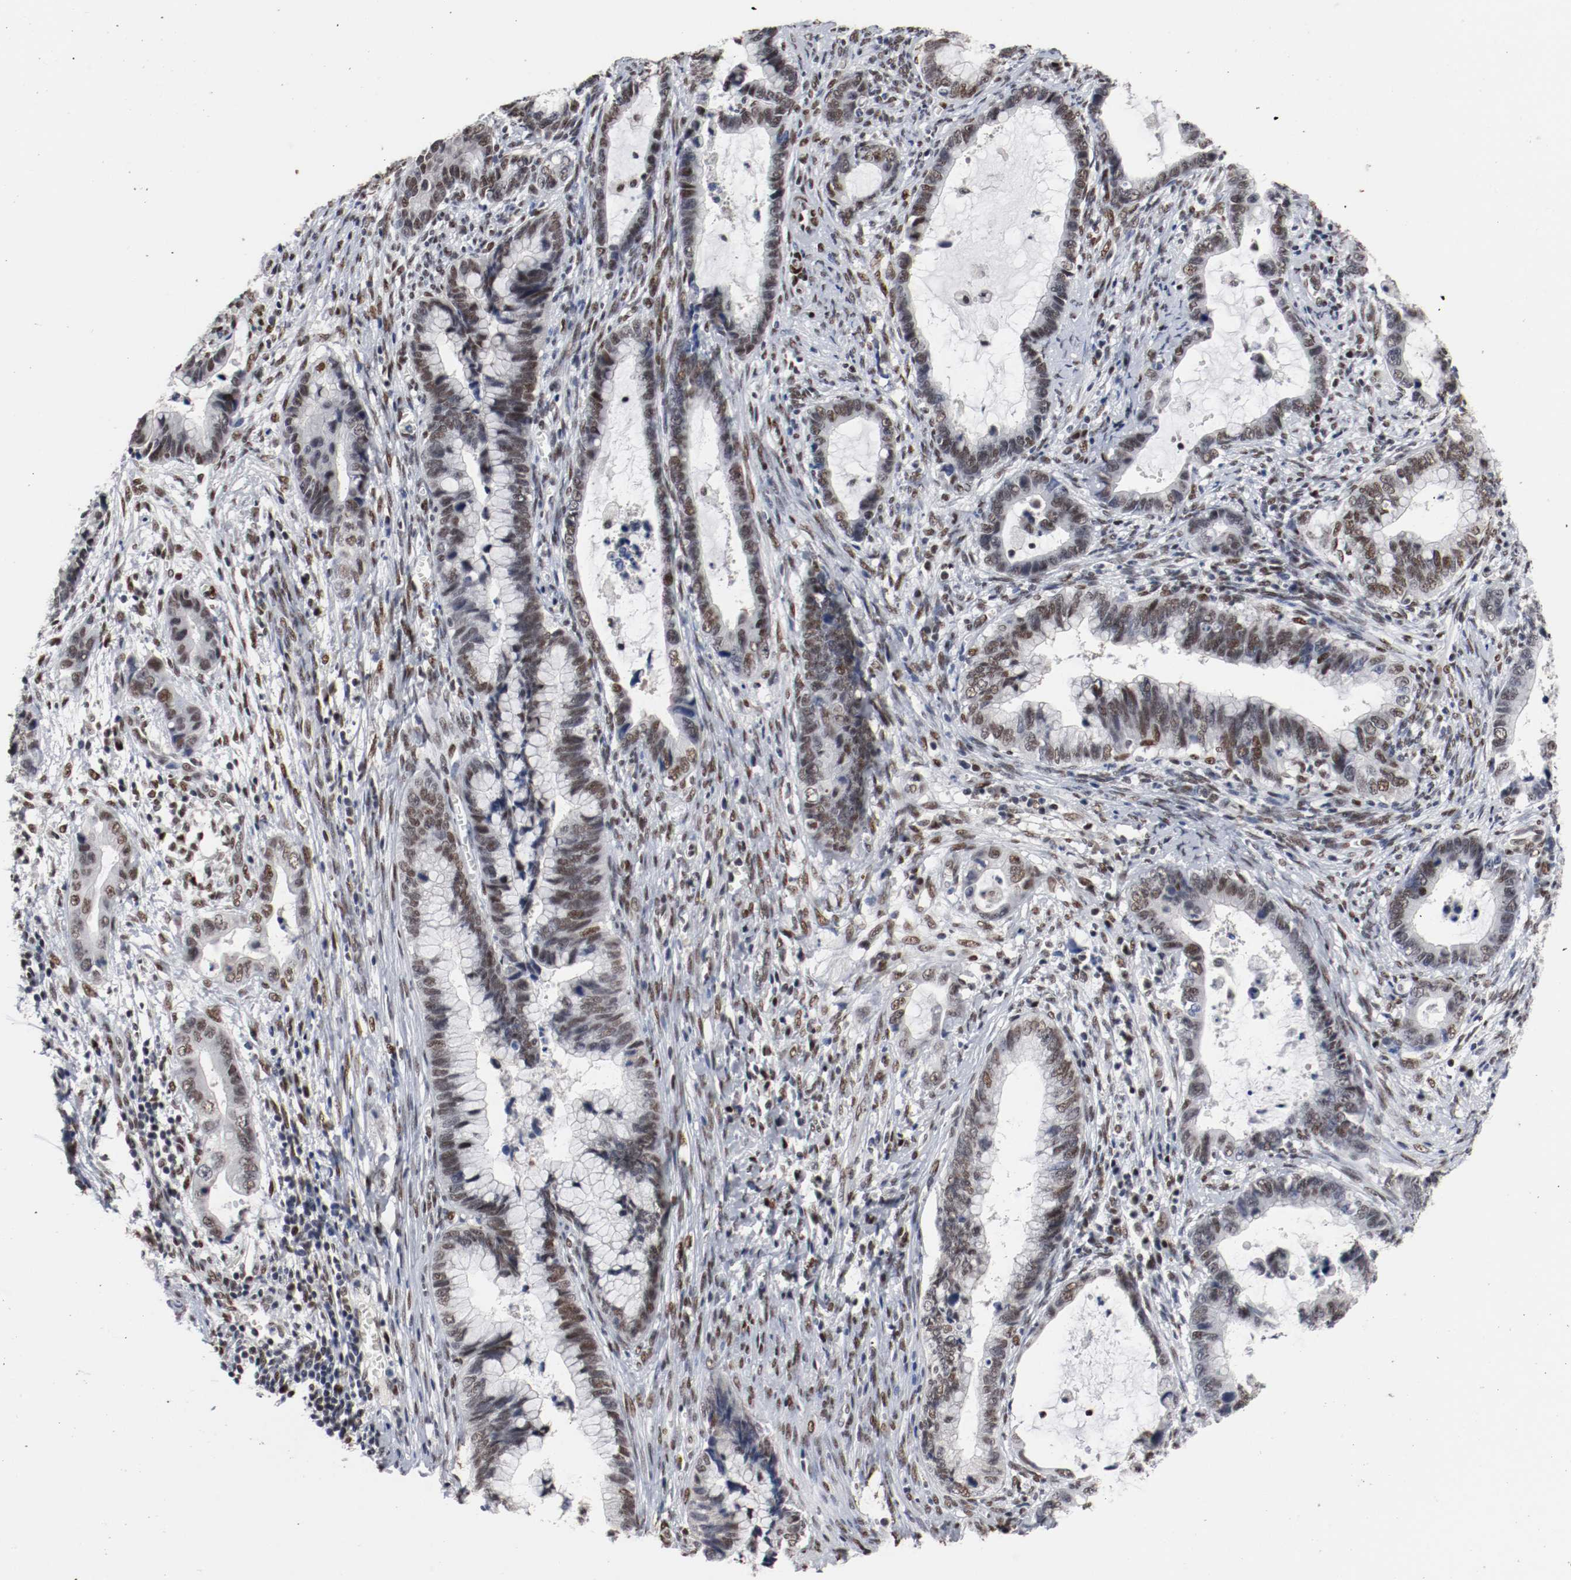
{"staining": {"intensity": "moderate", "quantity": "25%-75%", "location": "nuclear"}, "tissue": "cervical cancer", "cell_type": "Tumor cells", "image_type": "cancer", "snomed": [{"axis": "morphology", "description": "Adenocarcinoma, NOS"}, {"axis": "topography", "description": "Cervix"}], "caption": "Brown immunohistochemical staining in human cervical adenocarcinoma displays moderate nuclear expression in about 25%-75% of tumor cells.", "gene": "MEF2D", "patient": {"sex": "female", "age": 44}}